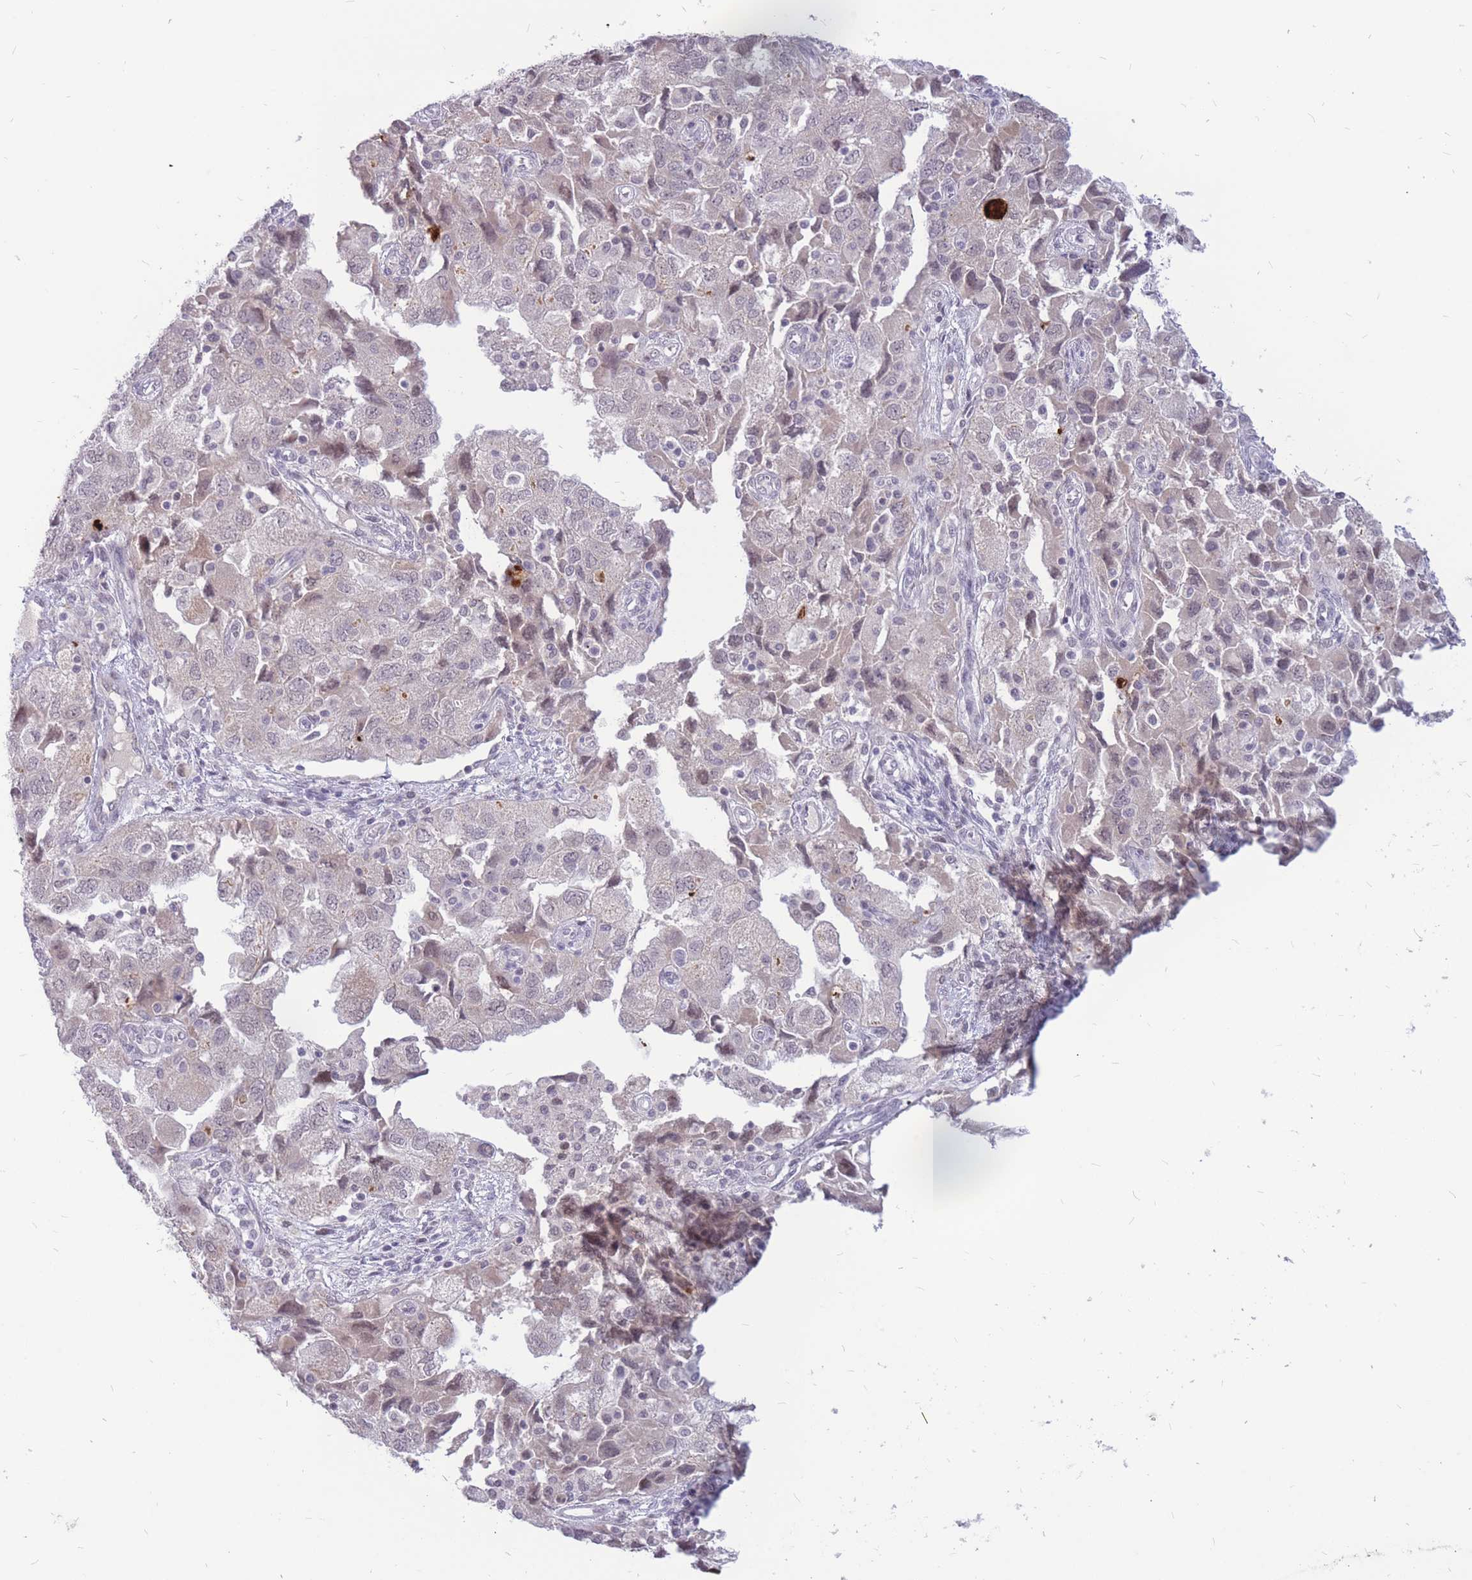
{"staining": {"intensity": "weak", "quantity": "<25%", "location": "nuclear"}, "tissue": "ovarian cancer", "cell_type": "Tumor cells", "image_type": "cancer", "snomed": [{"axis": "morphology", "description": "Carcinoma, NOS"}, {"axis": "morphology", "description": "Cystadenocarcinoma, serous, NOS"}, {"axis": "topography", "description": "Ovary"}], "caption": "A photomicrograph of ovarian cancer (serous cystadenocarcinoma) stained for a protein shows no brown staining in tumor cells.", "gene": "ADD2", "patient": {"sex": "female", "age": 69}}